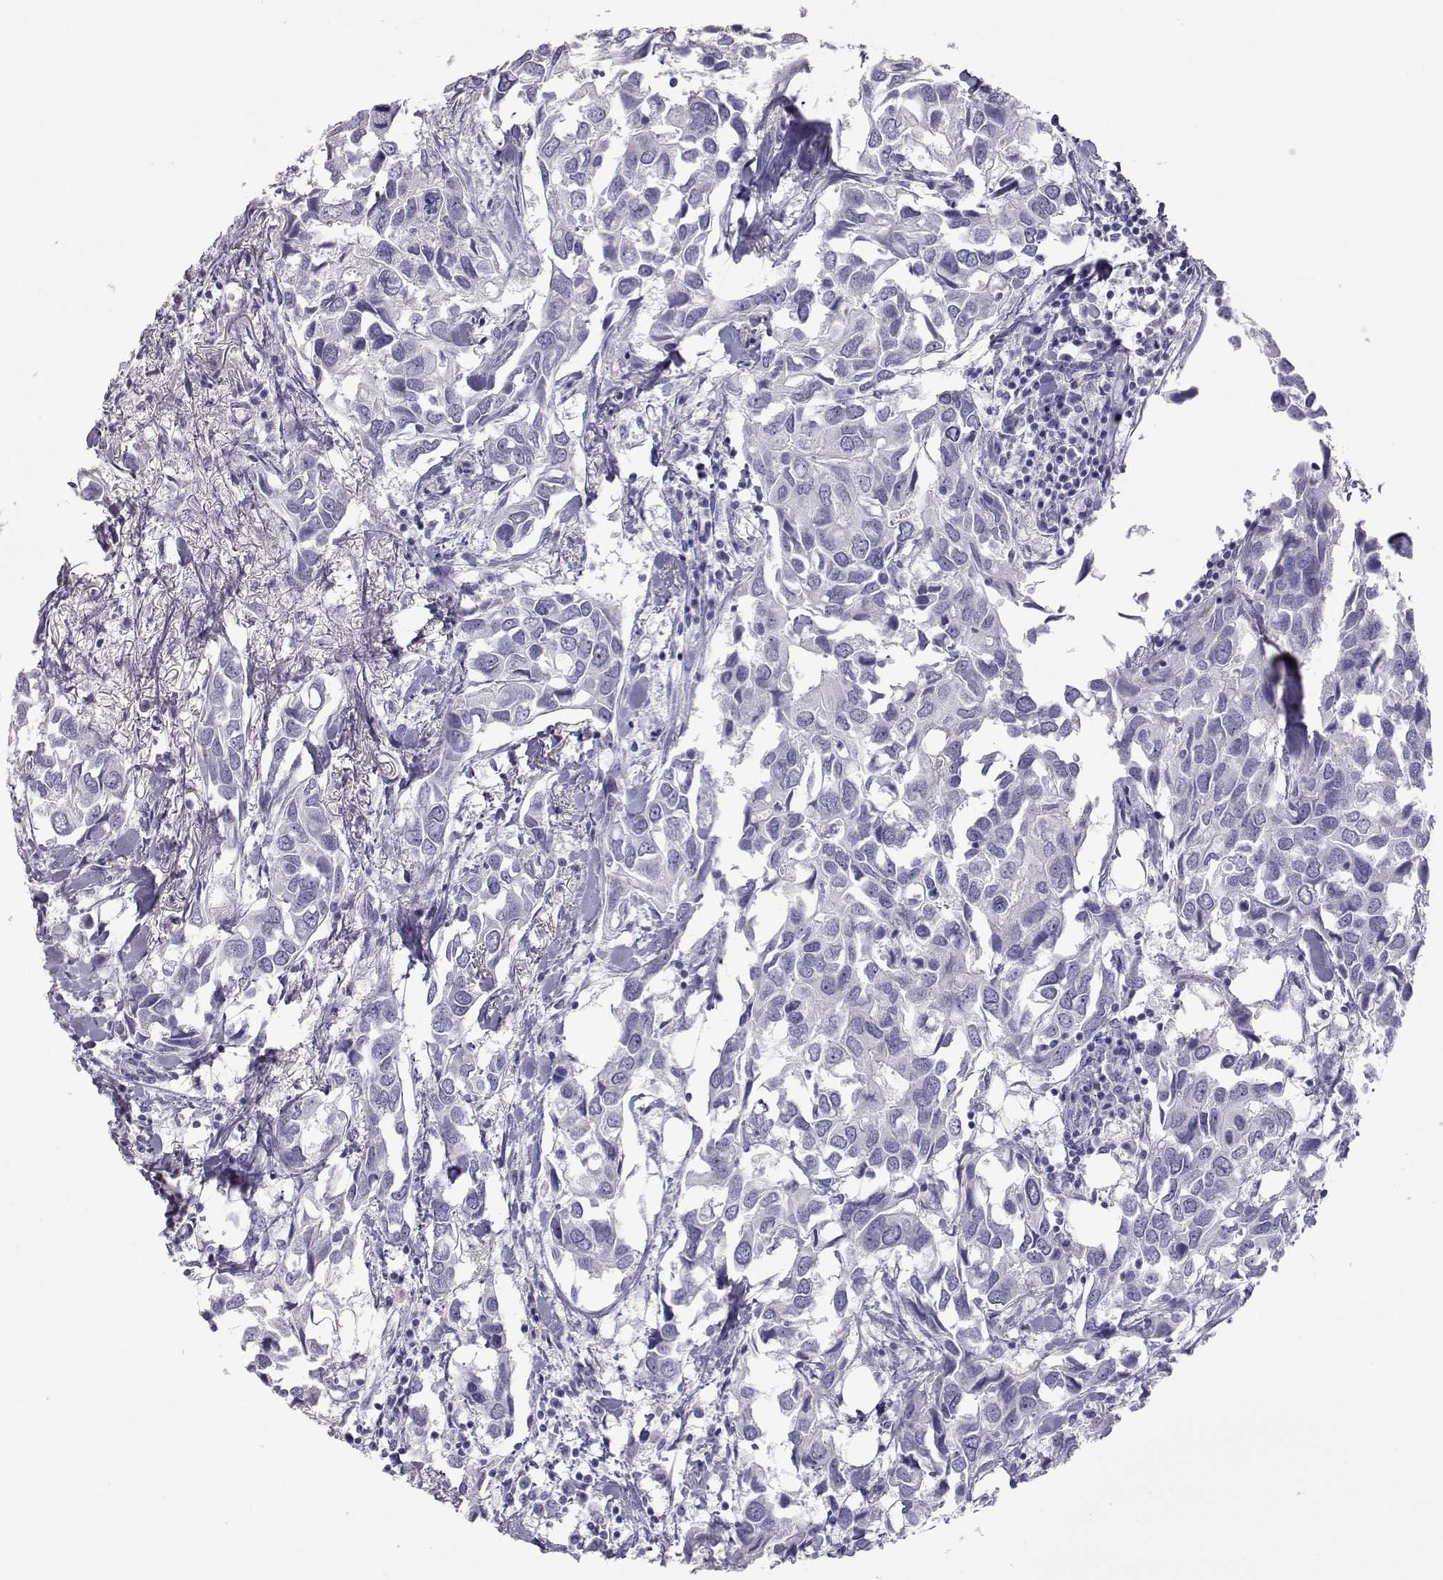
{"staining": {"intensity": "negative", "quantity": "none", "location": "none"}, "tissue": "breast cancer", "cell_type": "Tumor cells", "image_type": "cancer", "snomed": [{"axis": "morphology", "description": "Duct carcinoma"}, {"axis": "topography", "description": "Breast"}], "caption": "The histopathology image shows no significant staining in tumor cells of breast intraductal carcinoma.", "gene": "PMCH", "patient": {"sex": "female", "age": 83}}